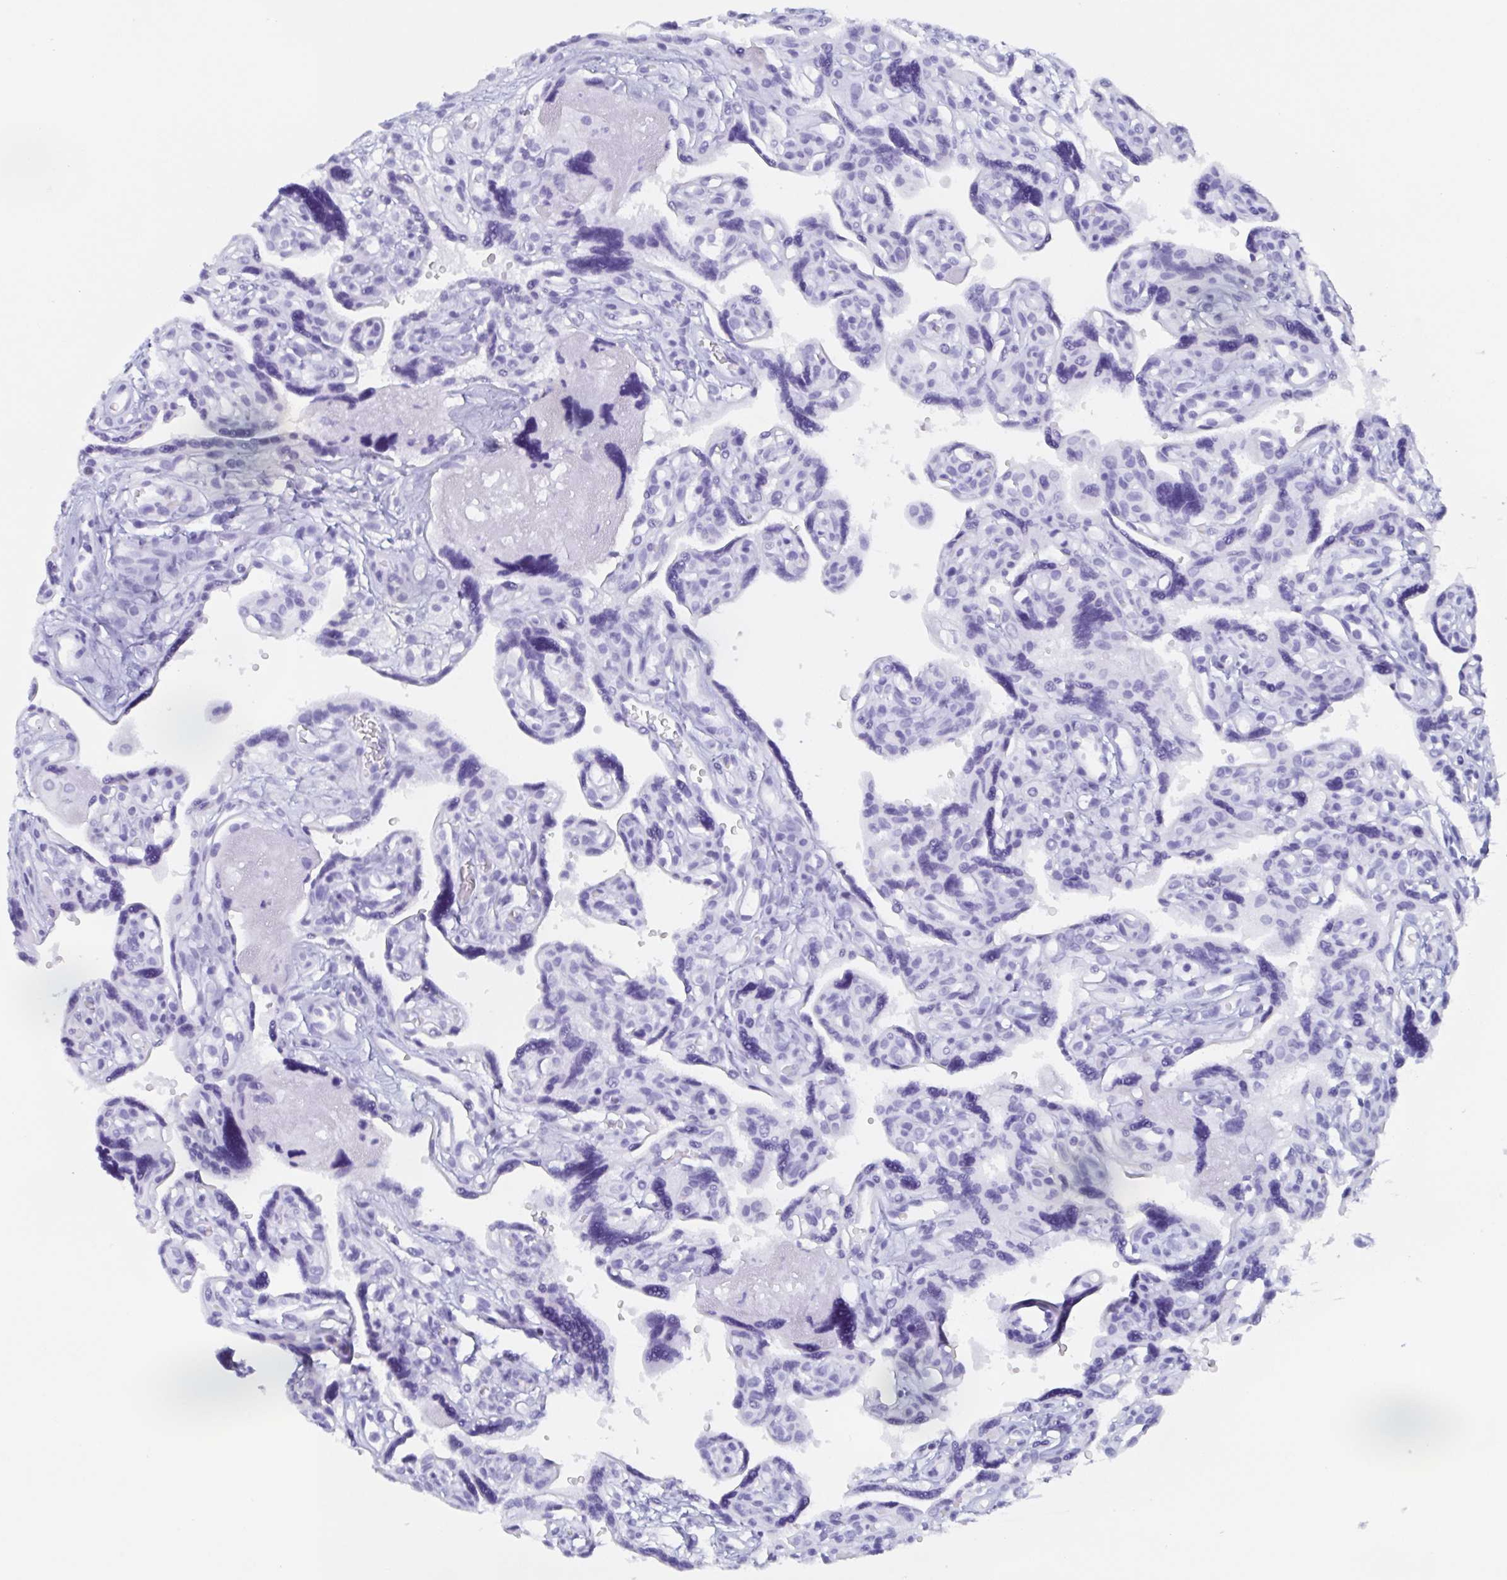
{"staining": {"intensity": "negative", "quantity": "none", "location": "none"}, "tissue": "placenta", "cell_type": "Decidual cells", "image_type": "normal", "snomed": [{"axis": "morphology", "description": "Normal tissue, NOS"}, {"axis": "topography", "description": "Placenta"}], "caption": "High power microscopy histopathology image of an immunohistochemistry photomicrograph of unremarkable placenta, revealing no significant positivity in decidual cells.", "gene": "AGFG2", "patient": {"sex": "female", "age": 39}}